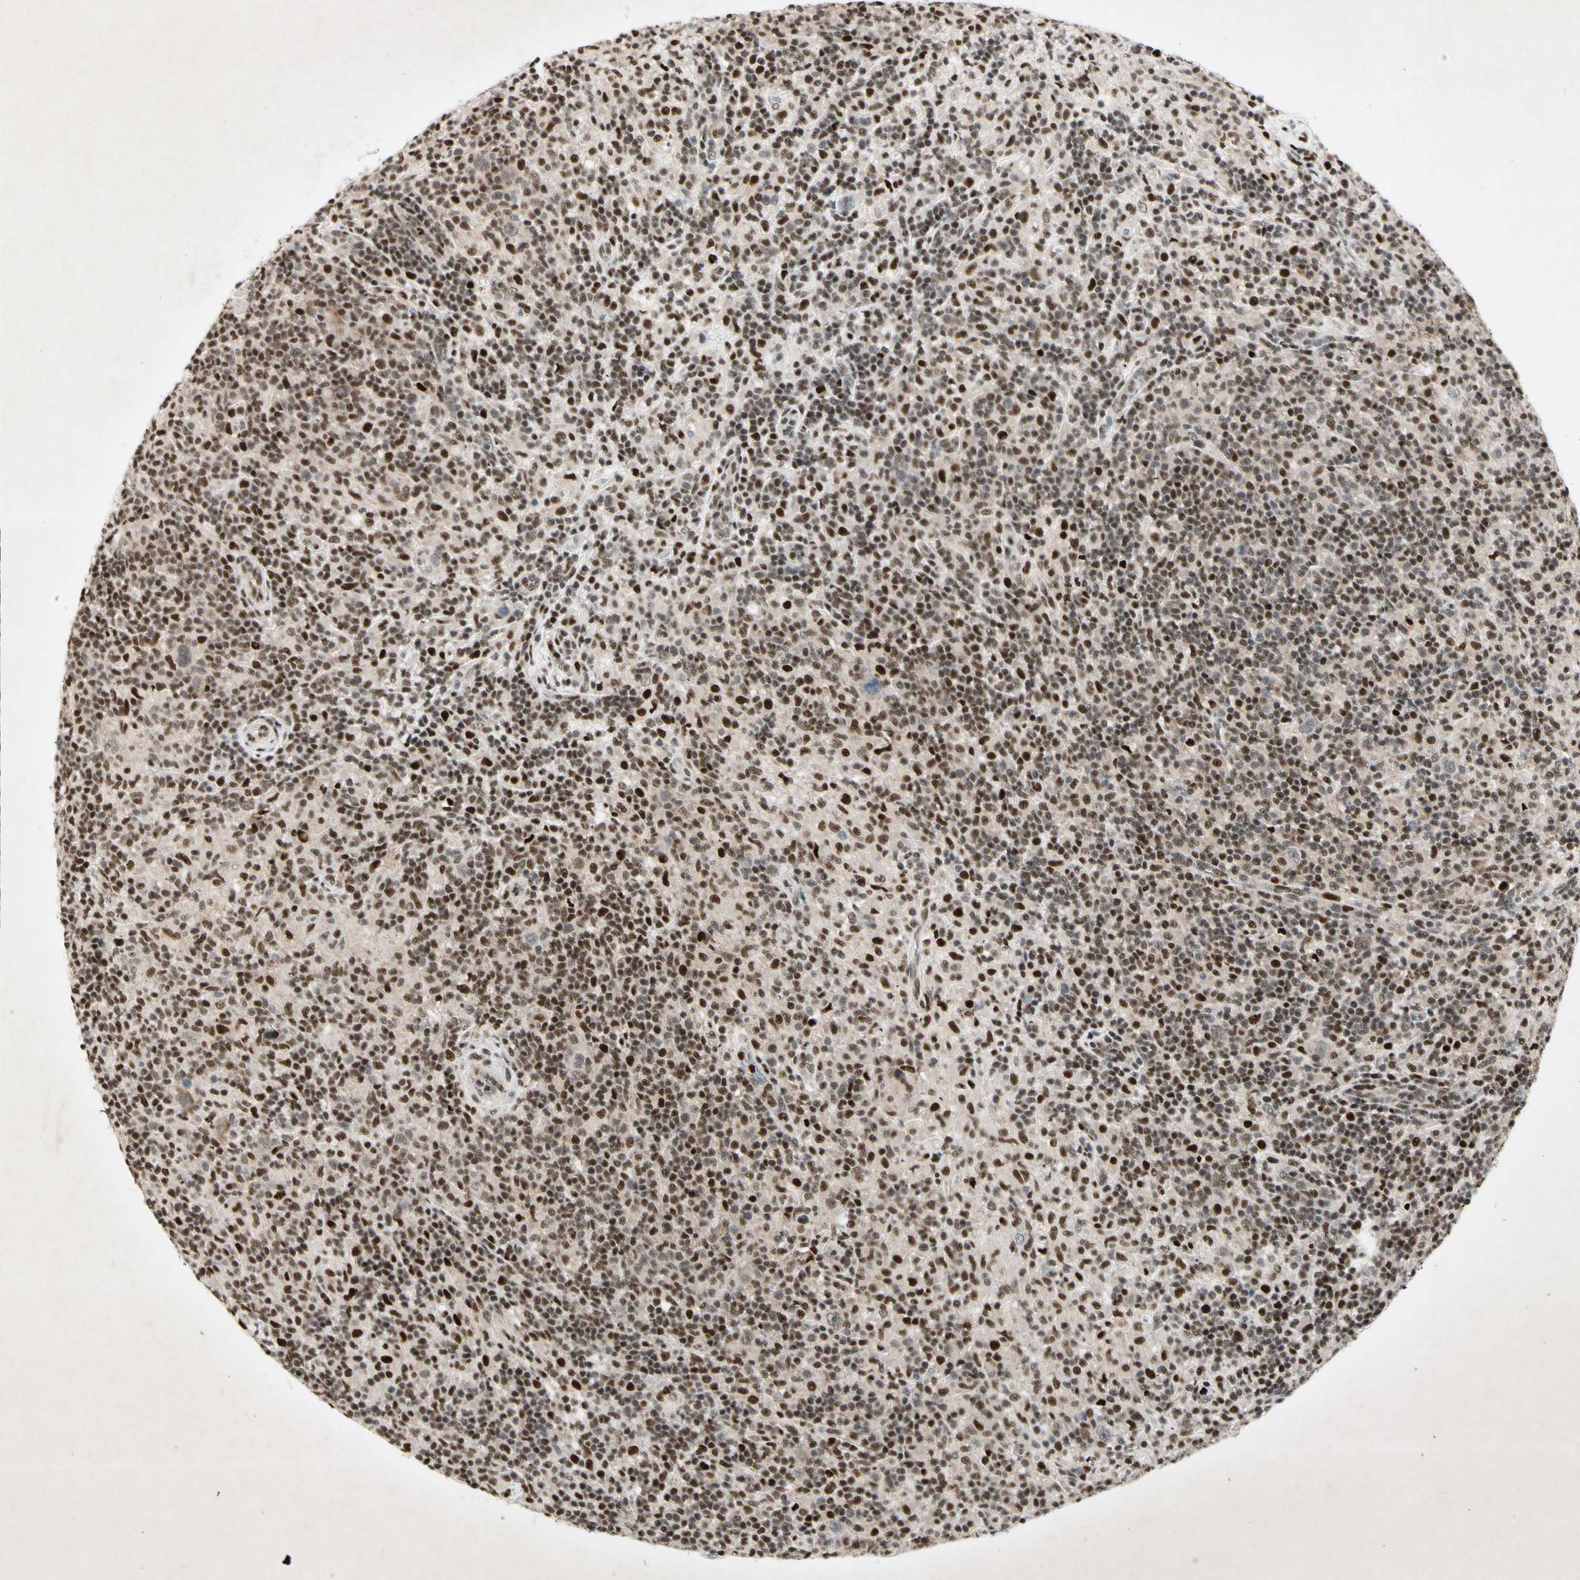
{"staining": {"intensity": "strong", "quantity": ">75%", "location": "cytoplasmic/membranous,nuclear"}, "tissue": "lymphoma", "cell_type": "Tumor cells", "image_type": "cancer", "snomed": [{"axis": "morphology", "description": "Hodgkin's disease, NOS"}, {"axis": "topography", "description": "Lymph node"}], "caption": "IHC (DAB (3,3'-diaminobenzidine)) staining of human lymphoma shows strong cytoplasmic/membranous and nuclear protein positivity in about >75% of tumor cells.", "gene": "RNF43", "patient": {"sex": "male", "age": 70}}